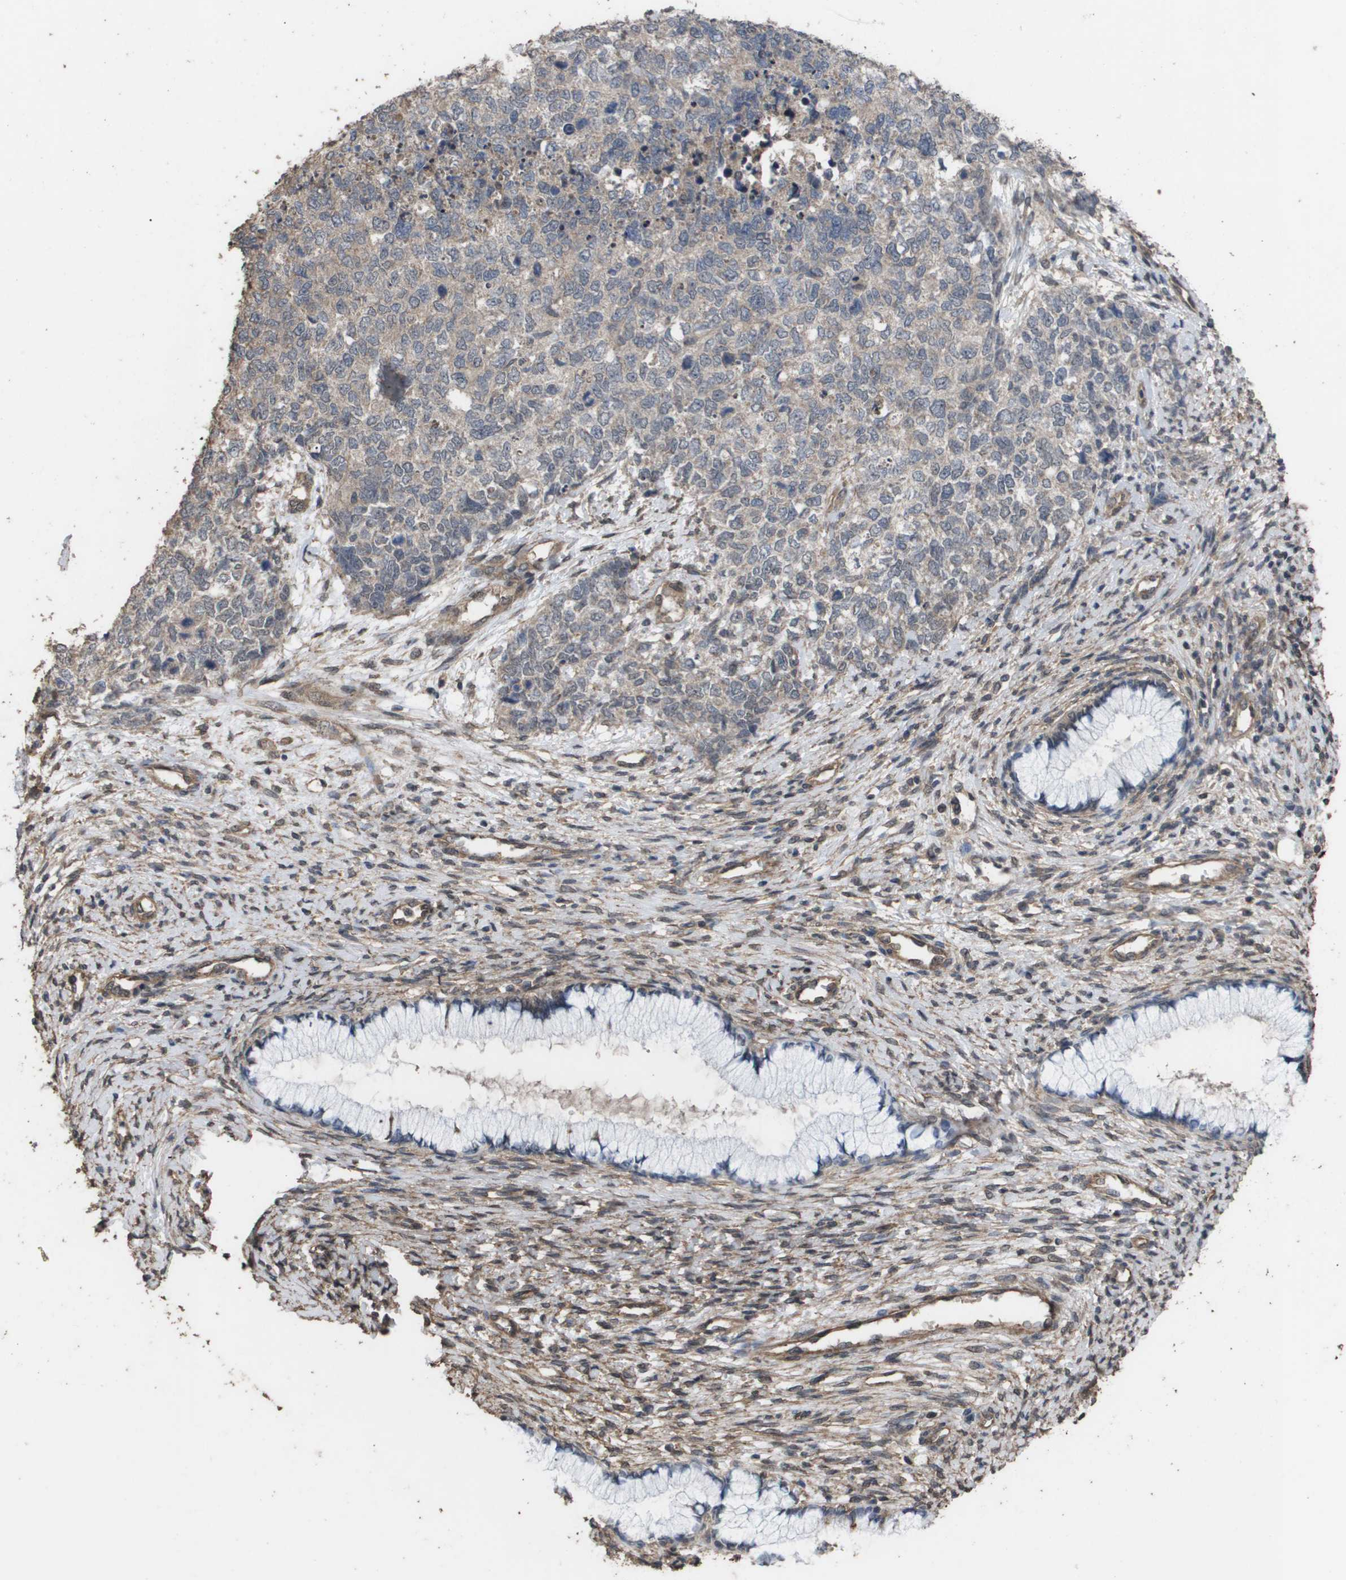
{"staining": {"intensity": "negative", "quantity": "none", "location": "none"}, "tissue": "cervical cancer", "cell_type": "Tumor cells", "image_type": "cancer", "snomed": [{"axis": "morphology", "description": "Squamous cell carcinoma, NOS"}, {"axis": "topography", "description": "Cervix"}], "caption": "IHC micrograph of neoplastic tissue: squamous cell carcinoma (cervical) stained with DAB (3,3'-diaminobenzidine) reveals no significant protein positivity in tumor cells.", "gene": "CUL5", "patient": {"sex": "female", "age": 63}}